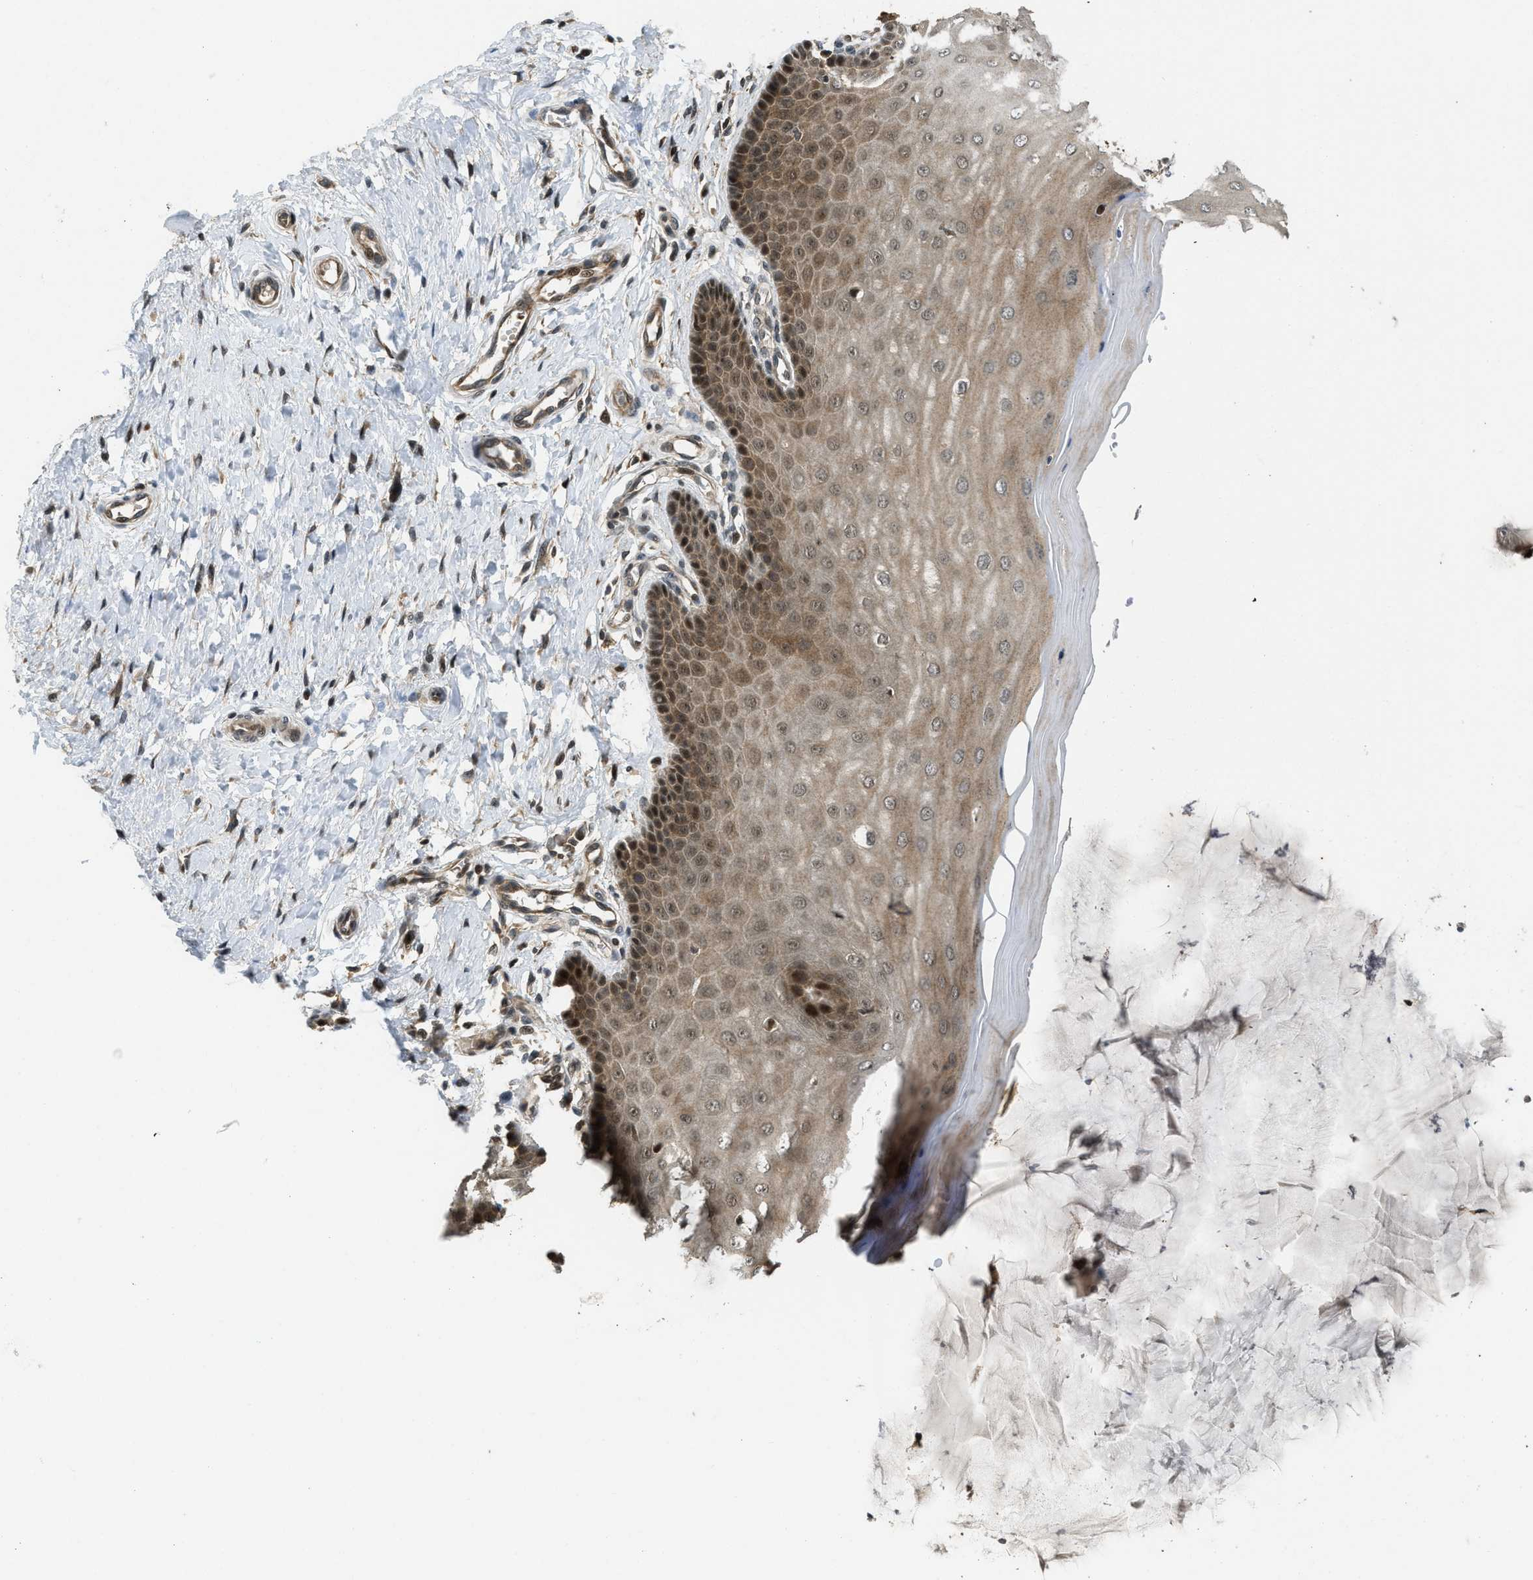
{"staining": {"intensity": "strong", "quantity": ">75%", "location": "cytoplasmic/membranous,nuclear"}, "tissue": "cervix", "cell_type": "Glandular cells", "image_type": "normal", "snomed": [{"axis": "morphology", "description": "Normal tissue, NOS"}, {"axis": "topography", "description": "Cervix"}], "caption": "This histopathology image reveals IHC staining of unremarkable human cervix, with high strong cytoplasmic/membranous,nuclear expression in about >75% of glandular cells.", "gene": "DNAJC28", "patient": {"sex": "female", "age": 55}}